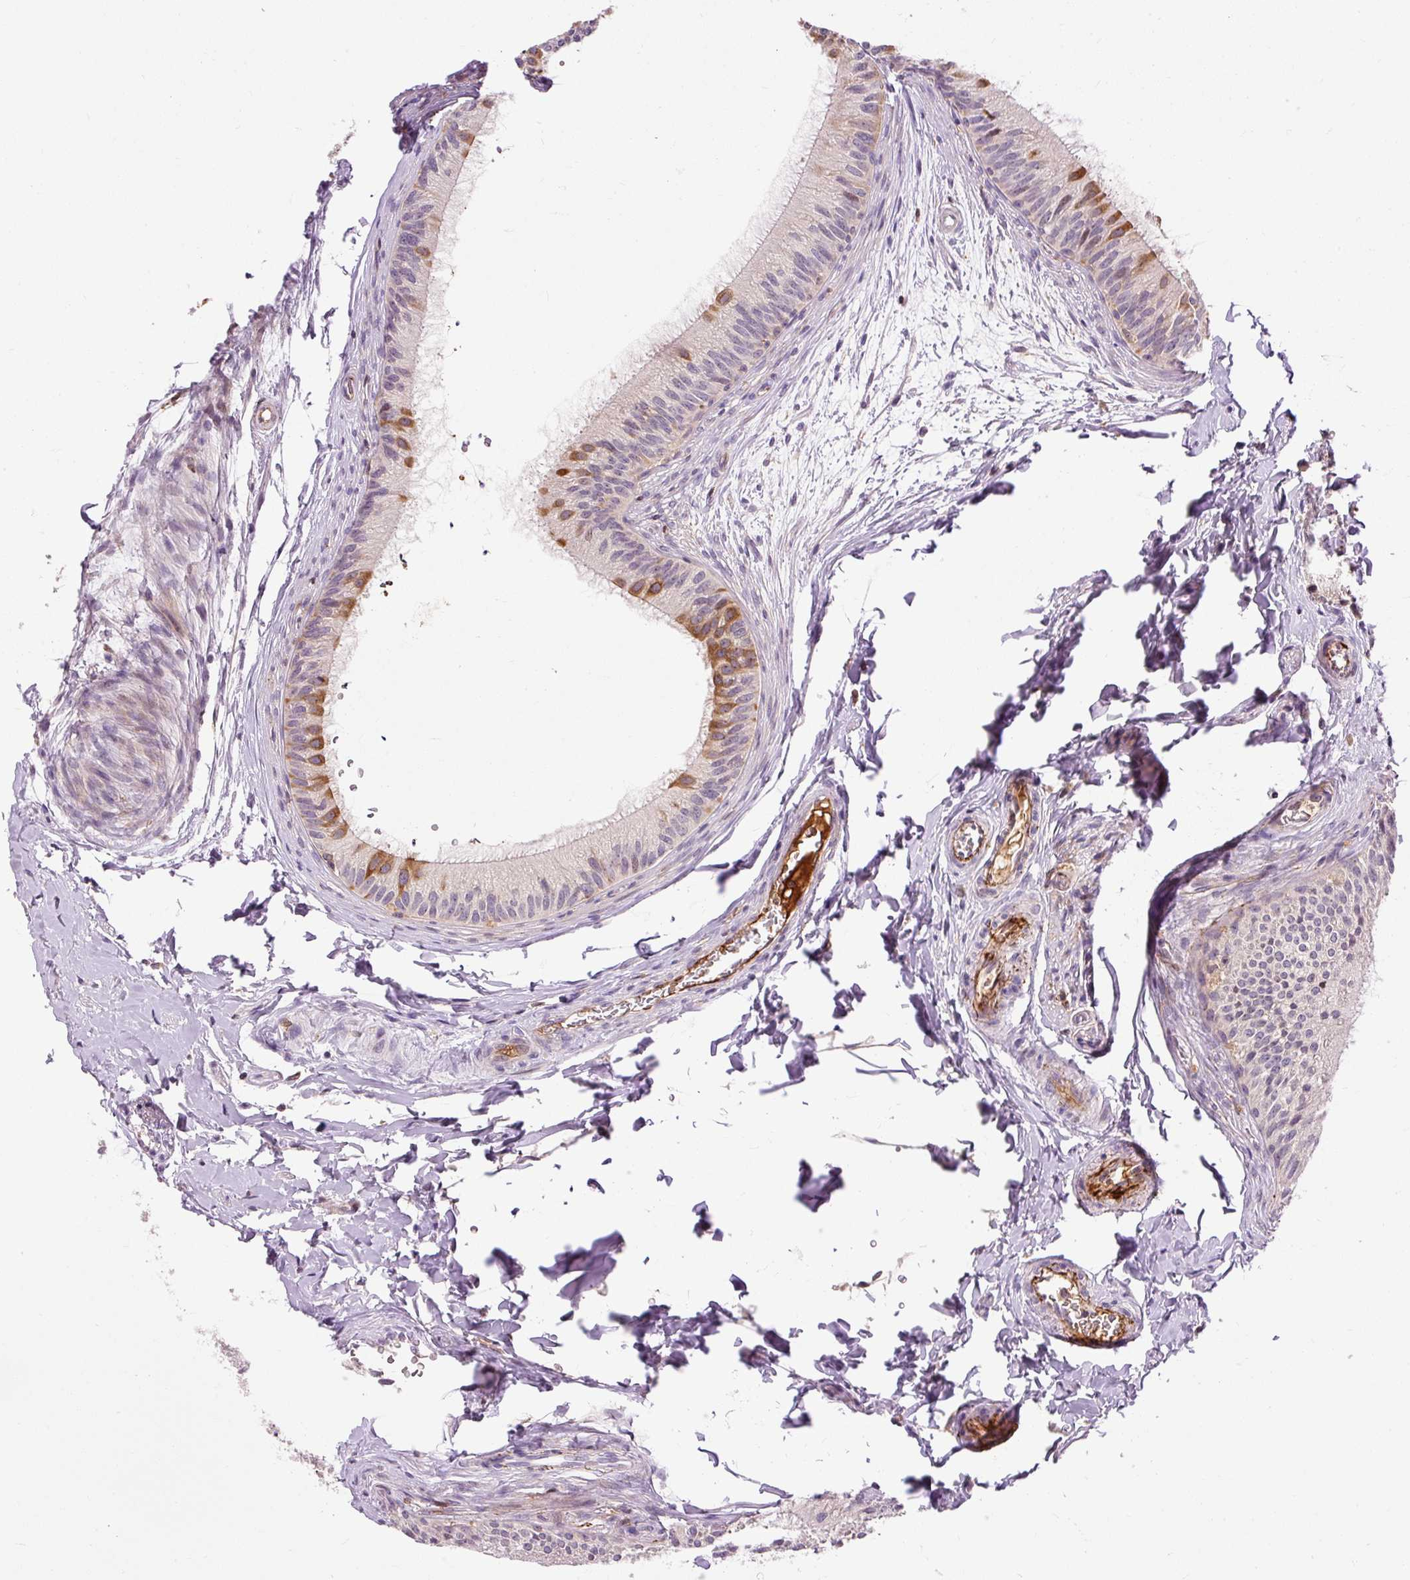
{"staining": {"intensity": "moderate", "quantity": "<25%", "location": "cytoplasmic/membranous"}, "tissue": "epididymis", "cell_type": "Glandular cells", "image_type": "normal", "snomed": [{"axis": "morphology", "description": "Normal tissue, NOS"}, {"axis": "topography", "description": "Epididymis"}], "caption": "Human epididymis stained with a brown dye exhibits moderate cytoplasmic/membranous positive expression in approximately <25% of glandular cells.", "gene": "CEBPZ", "patient": {"sex": "male", "age": 24}}